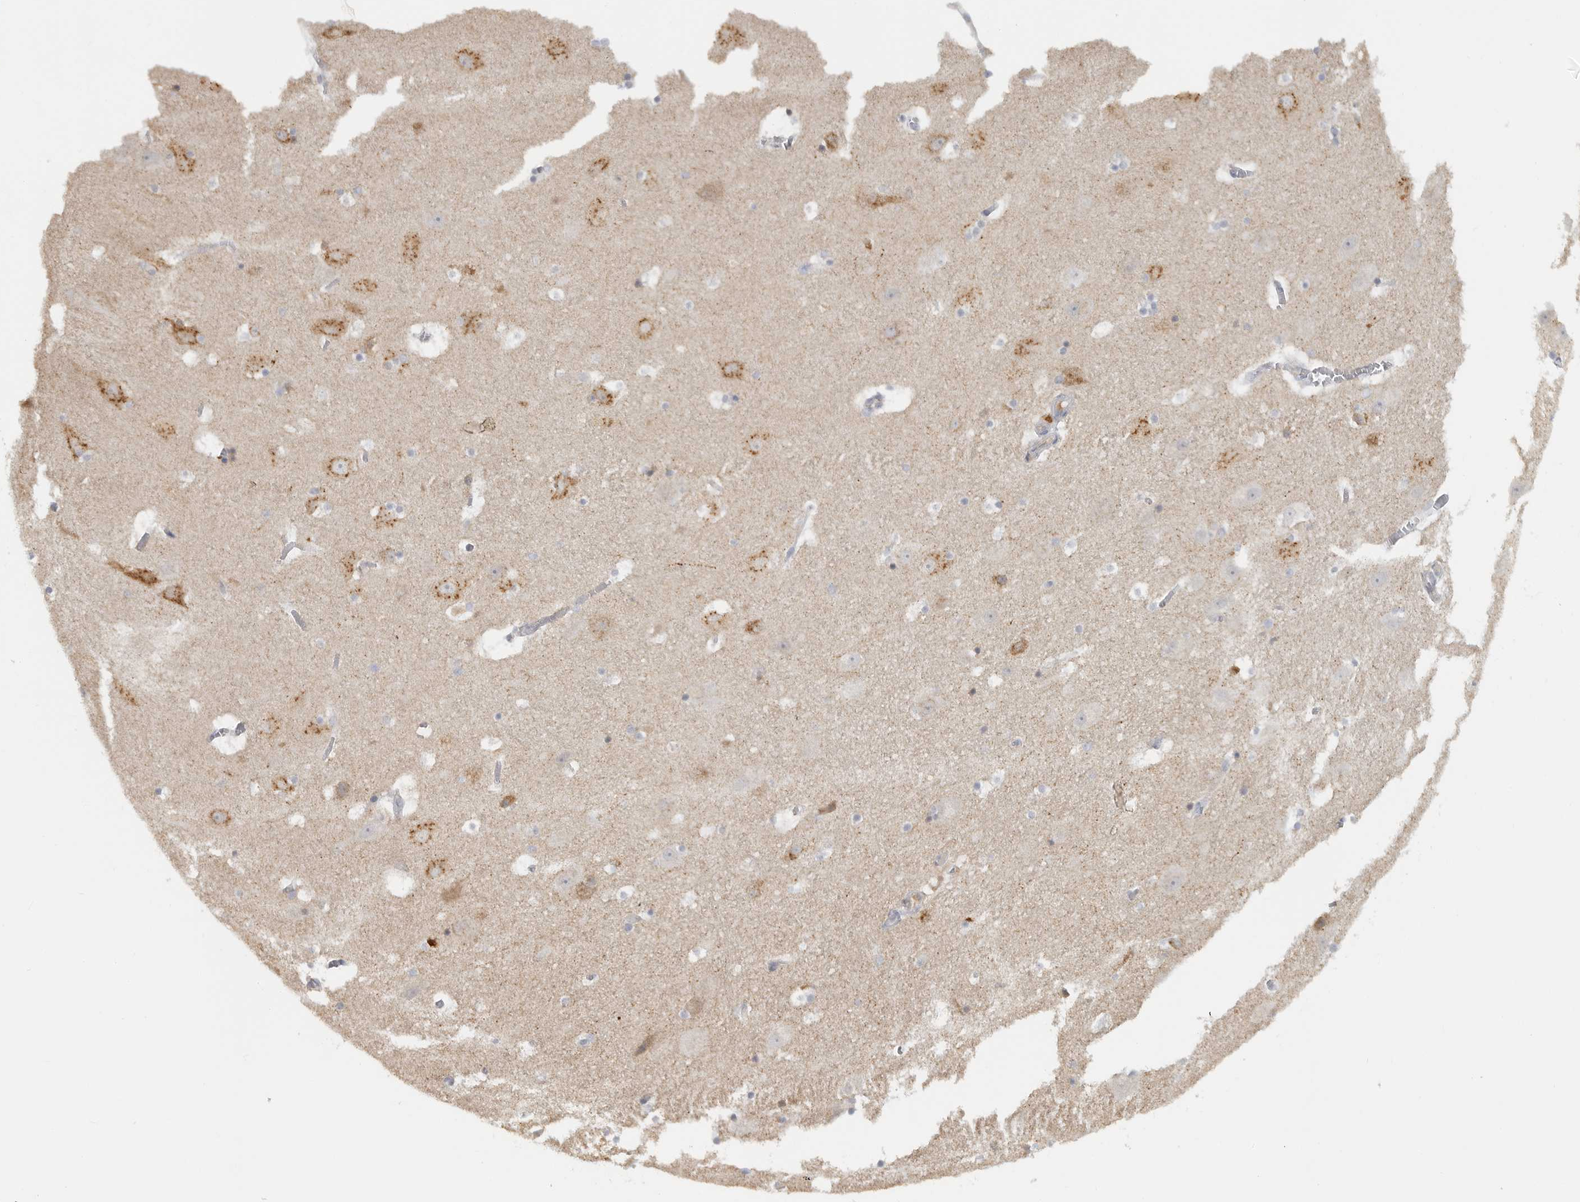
{"staining": {"intensity": "negative", "quantity": "none", "location": "none"}, "tissue": "hippocampus", "cell_type": "Glial cells", "image_type": "normal", "snomed": [{"axis": "morphology", "description": "Normal tissue, NOS"}, {"axis": "topography", "description": "Hippocampus"}], "caption": "This is an immunohistochemistry image of normal hippocampus. There is no staining in glial cells.", "gene": "PAM", "patient": {"sex": "male", "age": 45}}